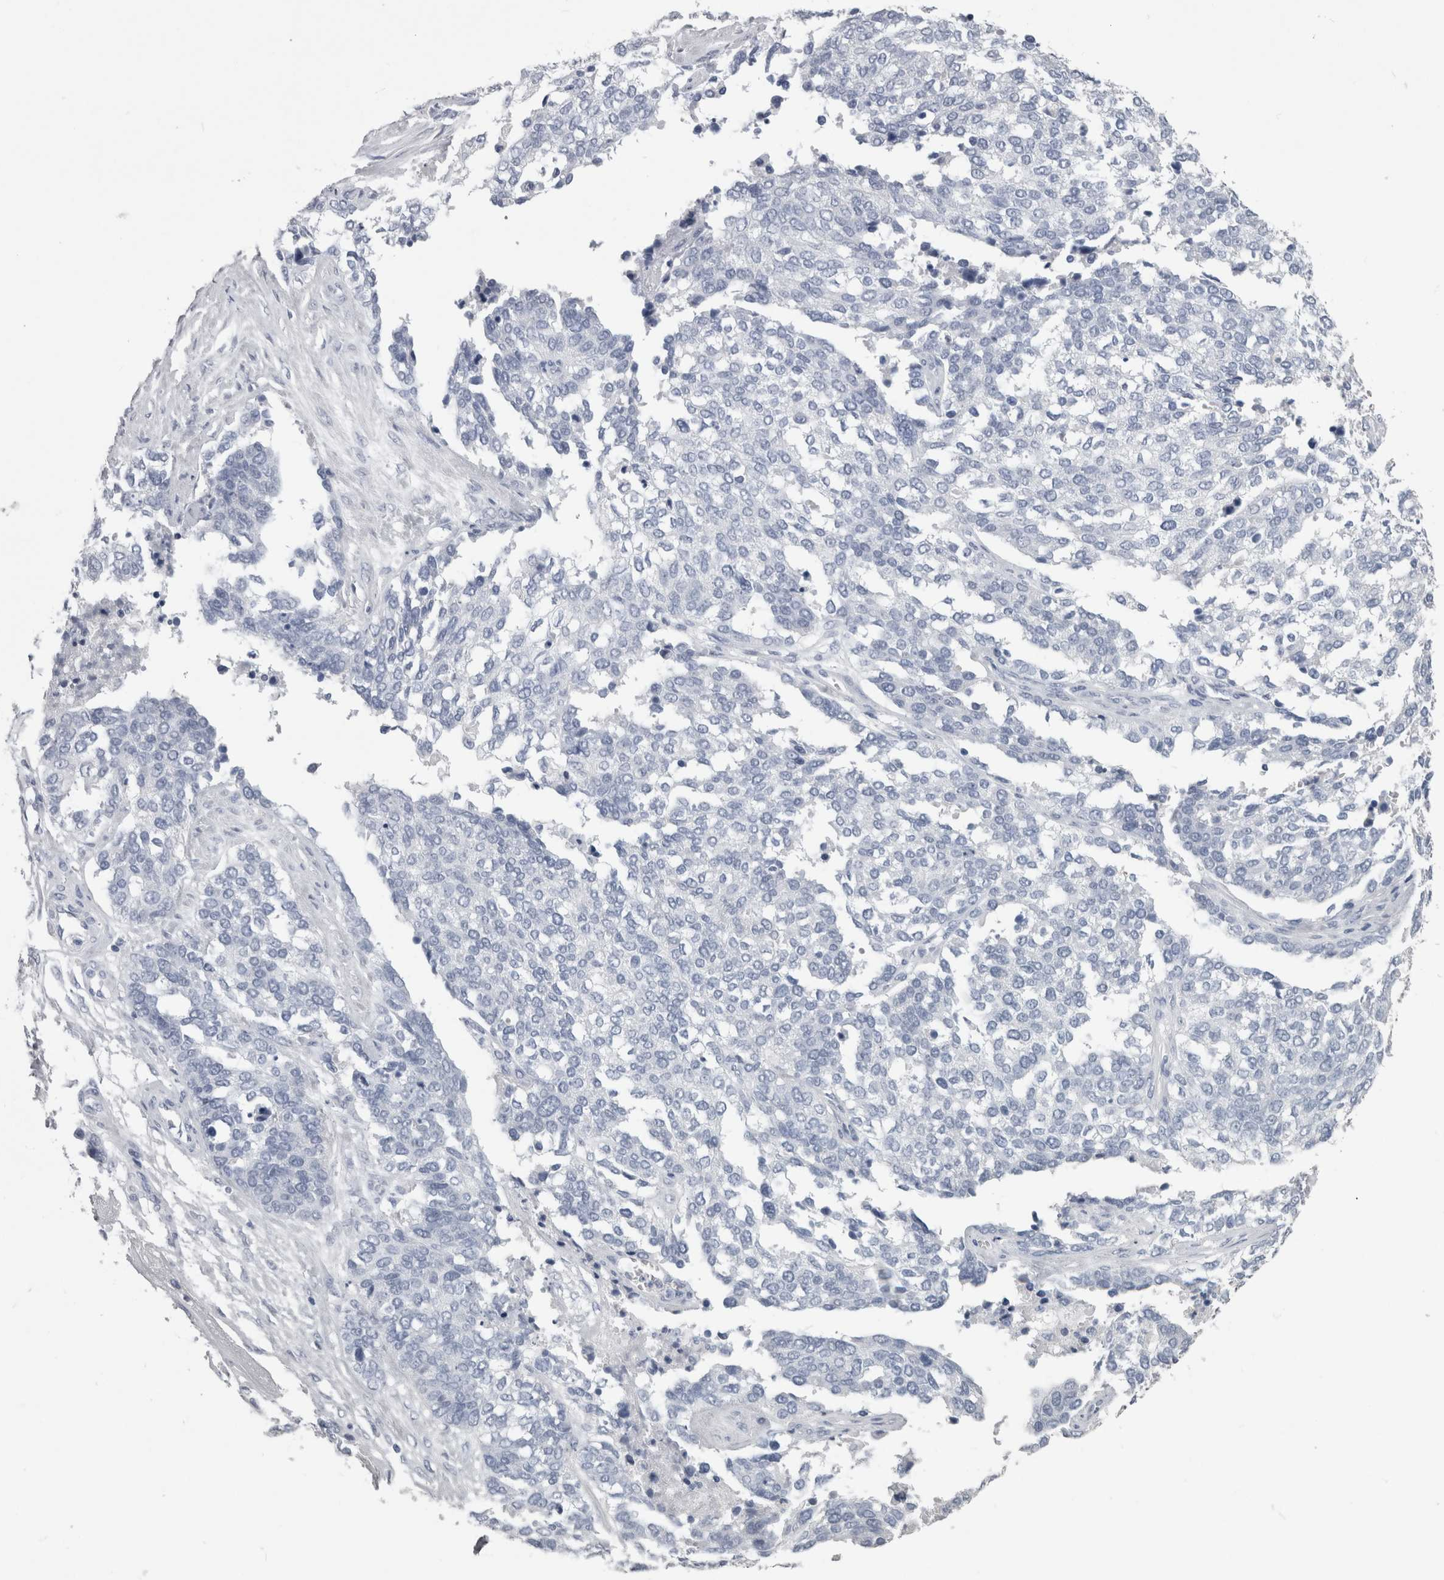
{"staining": {"intensity": "negative", "quantity": "none", "location": "none"}, "tissue": "ovarian cancer", "cell_type": "Tumor cells", "image_type": "cancer", "snomed": [{"axis": "morphology", "description": "Cystadenocarcinoma, serous, NOS"}, {"axis": "topography", "description": "Ovary"}], "caption": "This is a micrograph of immunohistochemistry (IHC) staining of ovarian serous cystadenocarcinoma, which shows no staining in tumor cells.", "gene": "CA8", "patient": {"sex": "female", "age": 44}}